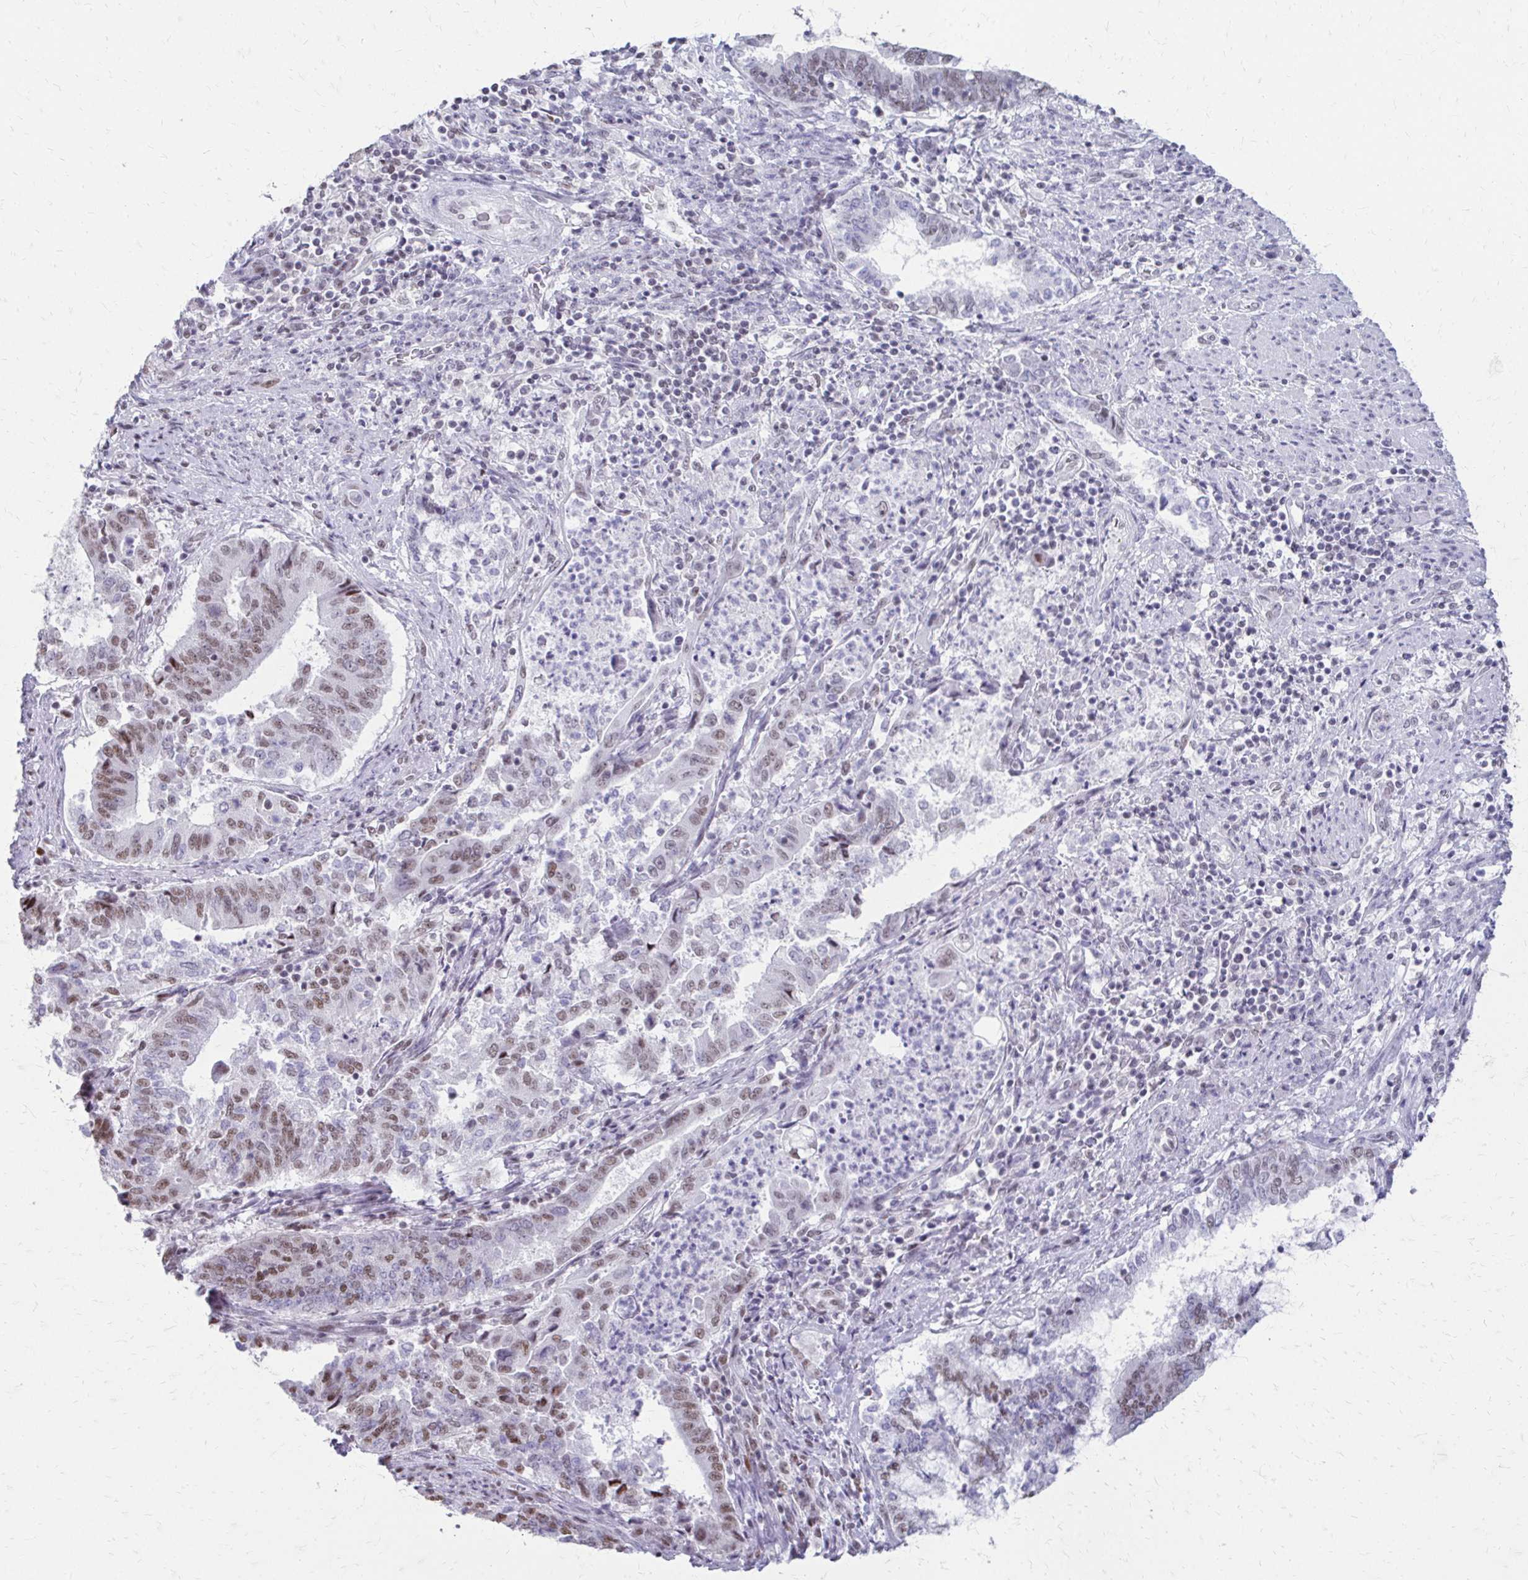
{"staining": {"intensity": "weak", "quantity": "25%-75%", "location": "nuclear"}, "tissue": "endometrial cancer", "cell_type": "Tumor cells", "image_type": "cancer", "snomed": [{"axis": "morphology", "description": "Adenocarcinoma, NOS"}, {"axis": "topography", "description": "Endometrium"}], "caption": "Endometrial cancer tissue reveals weak nuclear staining in about 25%-75% of tumor cells", "gene": "SS18", "patient": {"sex": "female", "age": 65}}